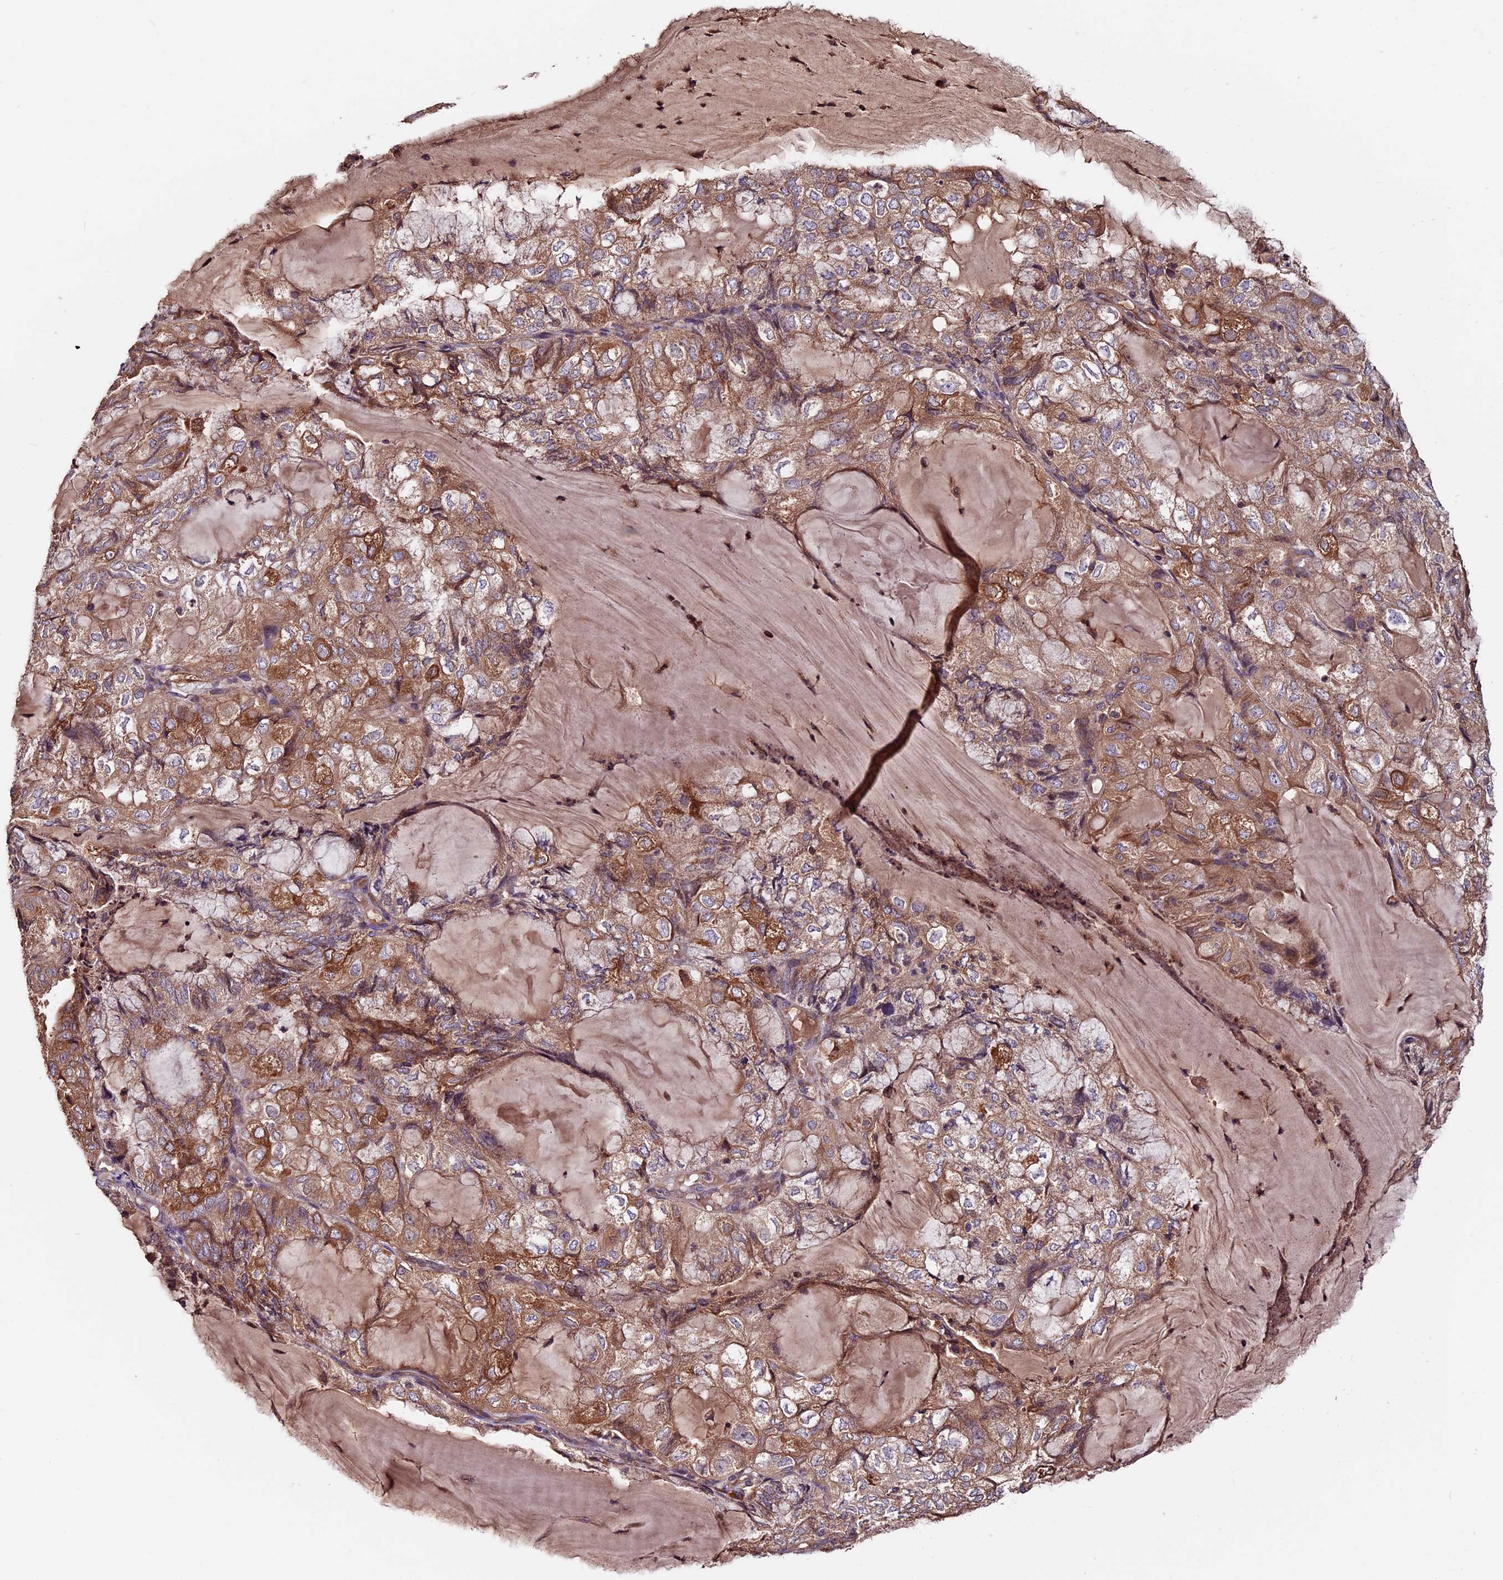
{"staining": {"intensity": "moderate", "quantity": ">75%", "location": "cytoplasmic/membranous"}, "tissue": "endometrial cancer", "cell_type": "Tumor cells", "image_type": "cancer", "snomed": [{"axis": "morphology", "description": "Adenocarcinoma, NOS"}, {"axis": "topography", "description": "Endometrium"}], "caption": "Immunohistochemistry (IHC) (DAB) staining of endometrial cancer (adenocarcinoma) reveals moderate cytoplasmic/membranous protein staining in about >75% of tumor cells. The staining is performed using DAB brown chromogen to label protein expression. The nuclei are counter-stained blue using hematoxylin.", "gene": "ZNF598", "patient": {"sex": "female", "age": 81}}